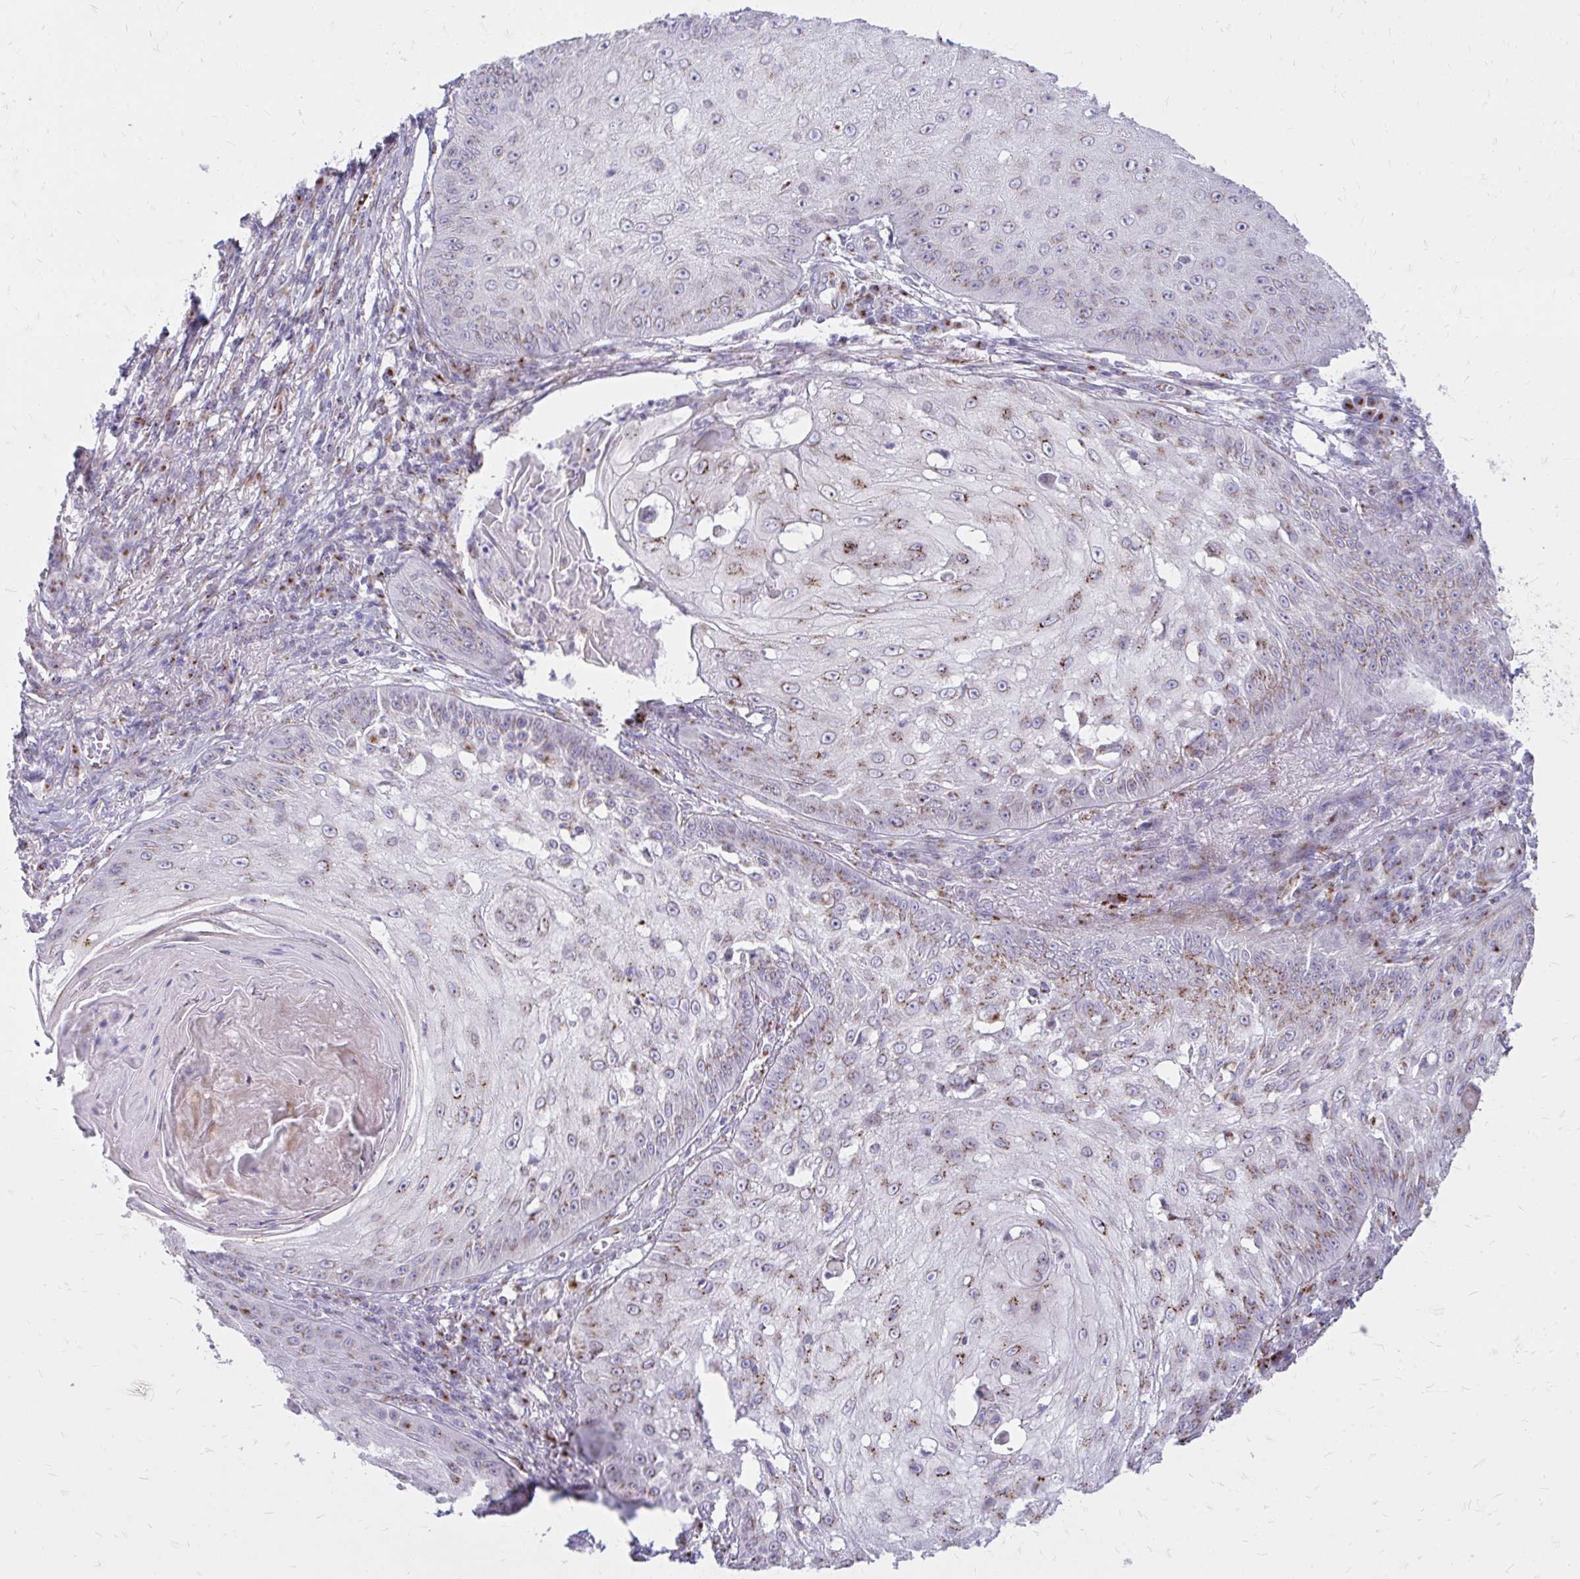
{"staining": {"intensity": "moderate", "quantity": "25%-75%", "location": "cytoplasmic/membranous"}, "tissue": "skin cancer", "cell_type": "Tumor cells", "image_type": "cancer", "snomed": [{"axis": "morphology", "description": "Squamous cell carcinoma, NOS"}, {"axis": "topography", "description": "Skin"}], "caption": "Immunohistochemistry (IHC) staining of squamous cell carcinoma (skin), which demonstrates medium levels of moderate cytoplasmic/membranous staining in approximately 25%-75% of tumor cells indicating moderate cytoplasmic/membranous protein positivity. The staining was performed using DAB (3,3'-diaminobenzidine) (brown) for protein detection and nuclei were counterstained in hematoxylin (blue).", "gene": "RAB6B", "patient": {"sex": "male", "age": 70}}